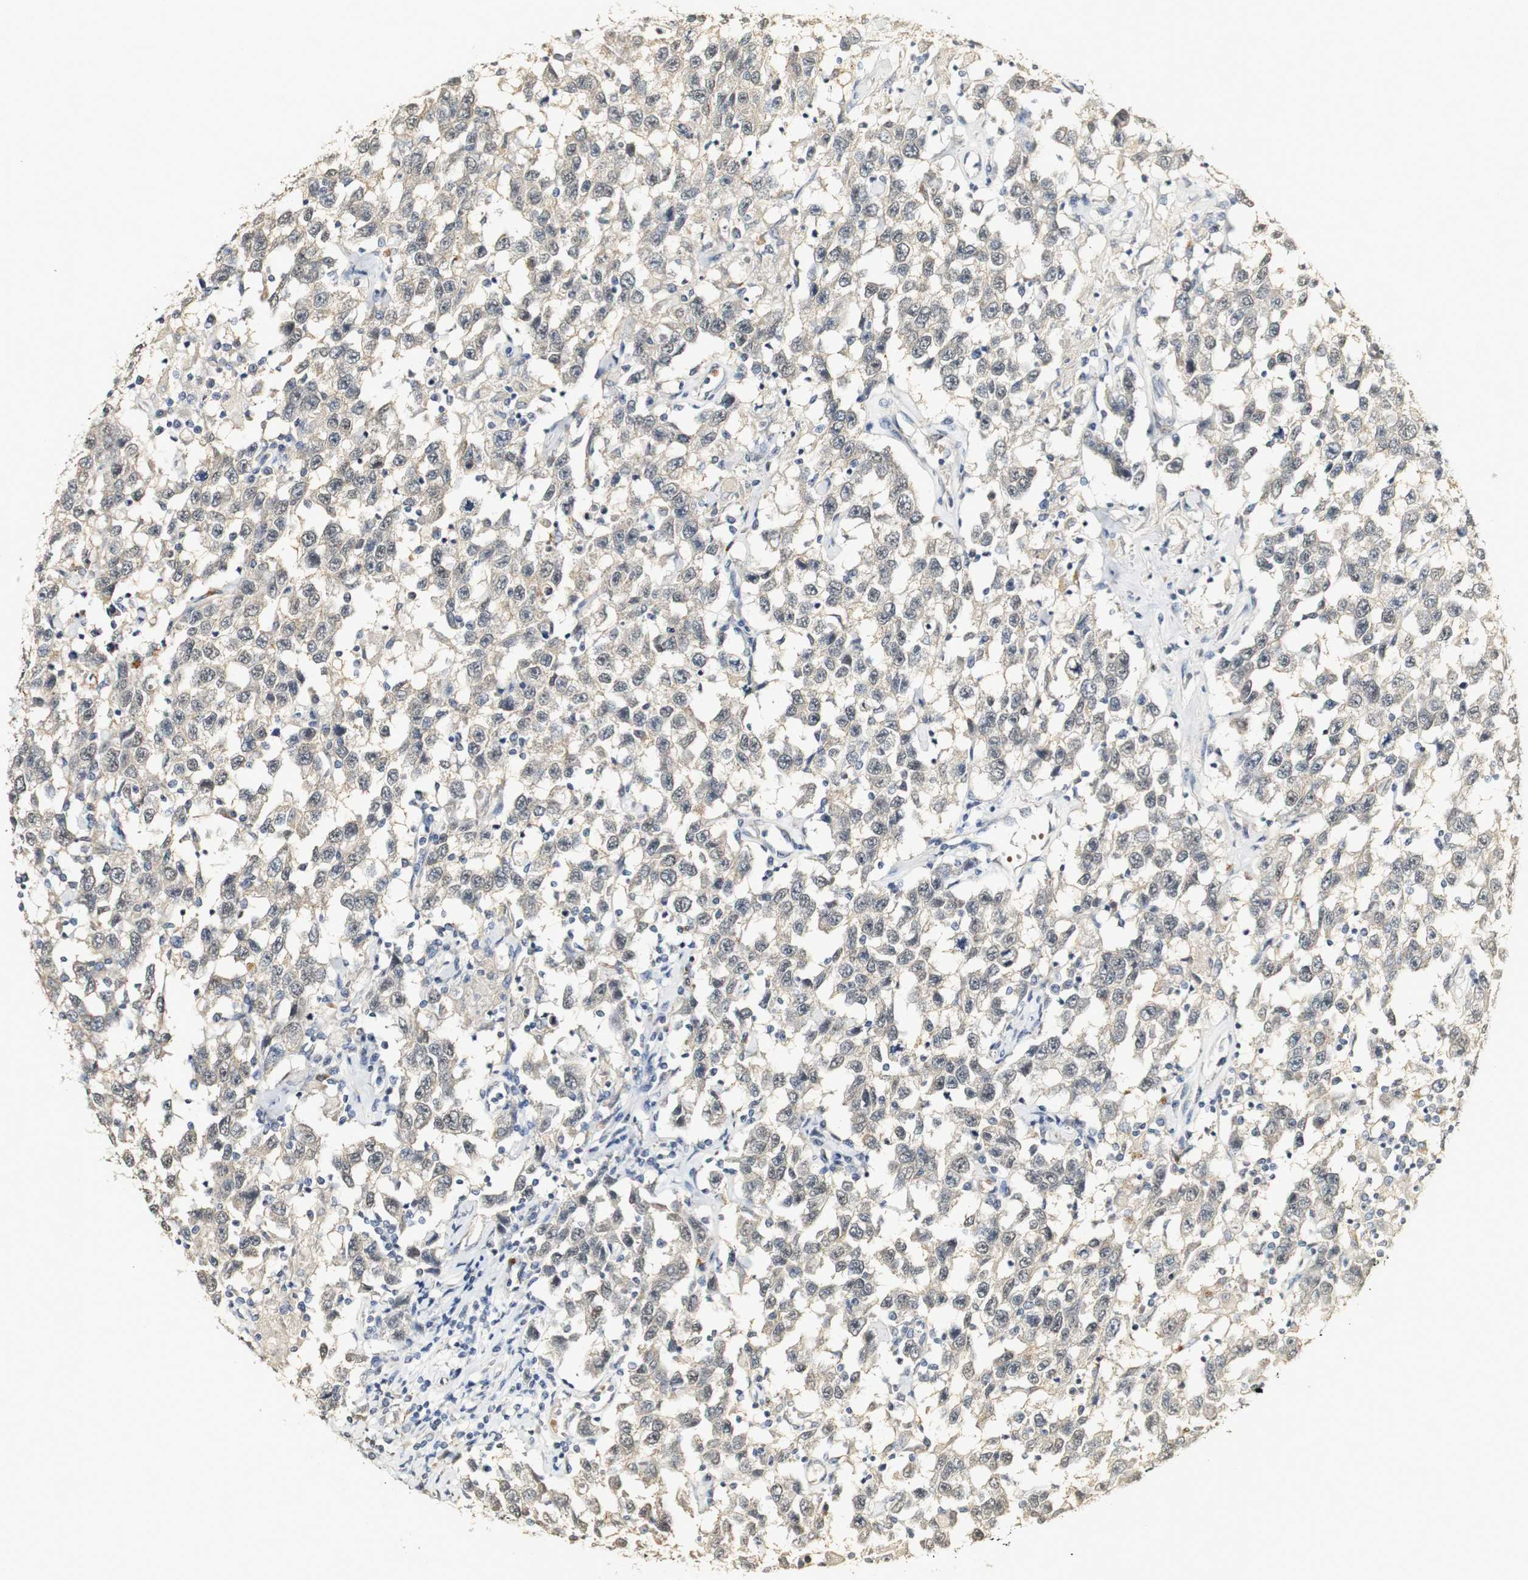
{"staining": {"intensity": "weak", "quantity": "<25%", "location": "cytoplasmic/membranous"}, "tissue": "testis cancer", "cell_type": "Tumor cells", "image_type": "cancer", "snomed": [{"axis": "morphology", "description": "Seminoma, NOS"}, {"axis": "topography", "description": "Testis"}], "caption": "The immunohistochemistry histopathology image has no significant expression in tumor cells of testis cancer (seminoma) tissue. The staining is performed using DAB (3,3'-diaminobenzidine) brown chromogen with nuclei counter-stained in using hematoxylin.", "gene": "SYT7", "patient": {"sex": "male", "age": 41}}